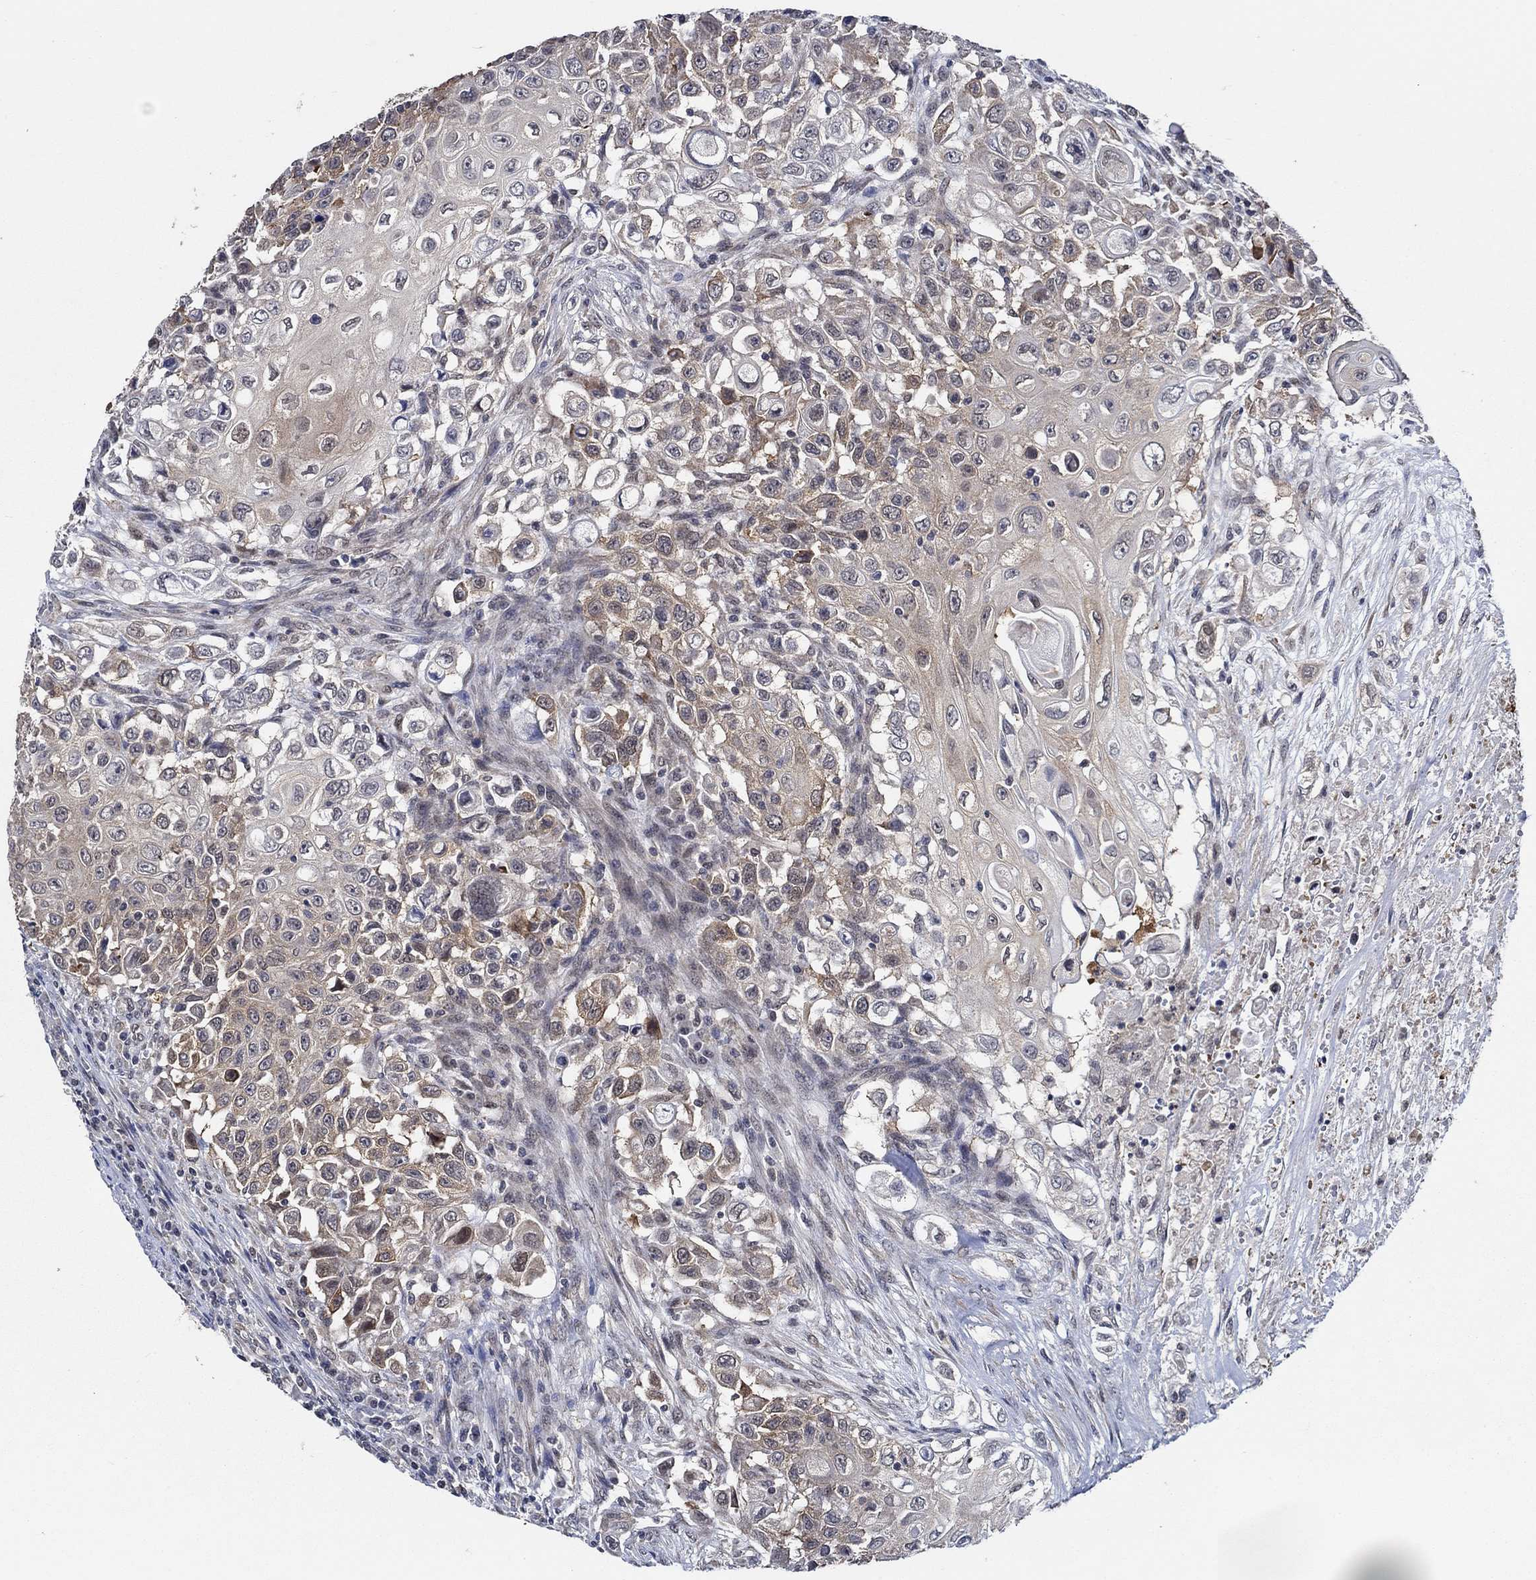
{"staining": {"intensity": "strong", "quantity": "<25%", "location": "cytoplasmic/membranous"}, "tissue": "urothelial cancer", "cell_type": "Tumor cells", "image_type": "cancer", "snomed": [{"axis": "morphology", "description": "Urothelial carcinoma, High grade"}, {"axis": "topography", "description": "Urinary bladder"}], "caption": "Immunohistochemical staining of human urothelial cancer demonstrates medium levels of strong cytoplasmic/membranous protein staining in approximately <25% of tumor cells.", "gene": "DACT1", "patient": {"sex": "female", "age": 56}}